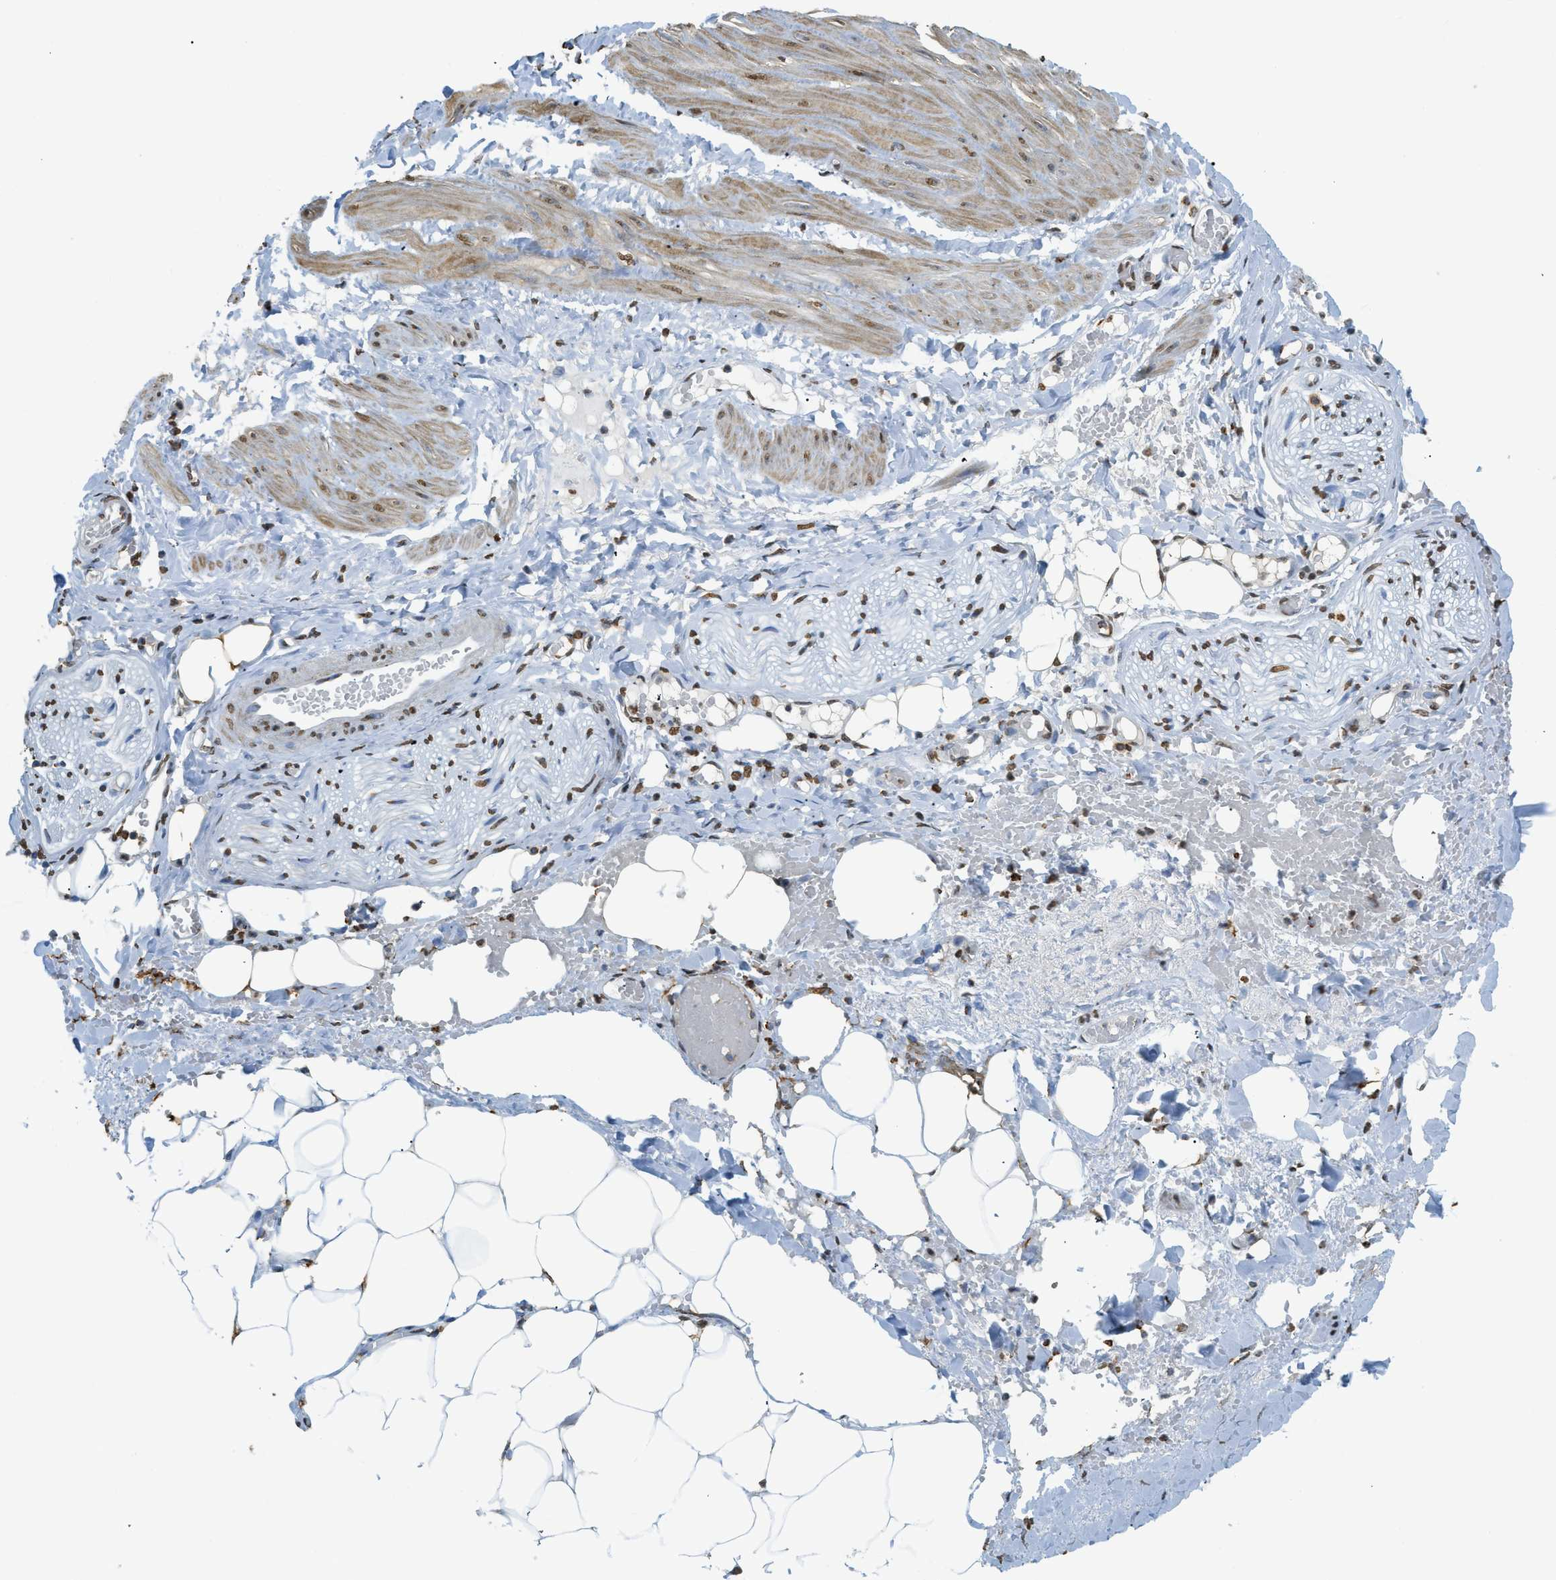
{"staining": {"intensity": "strong", "quantity": ">75%", "location": "nuclear"}, "tissue": "adipose tissue", "cell_type": "Adipocytes", "image_type": "normal", "snomed": [{"axis": "morphology", "description": "Normal tissue, NOS"}, {"axis": "topography", "description": "Soft tissue"}, {"axis": "topography", "description": "Vascular tissue"}], "caption": "This micrograph demonstrates benign adipose tissue stained with immunohistochemistry to label a protein in brown. The nuclear of adipocytes show strong positivity for the protein. Nuclei are counter-stained blue.", "gene": "NR5A2", "patient": {"sex": "female", "age": 35}}